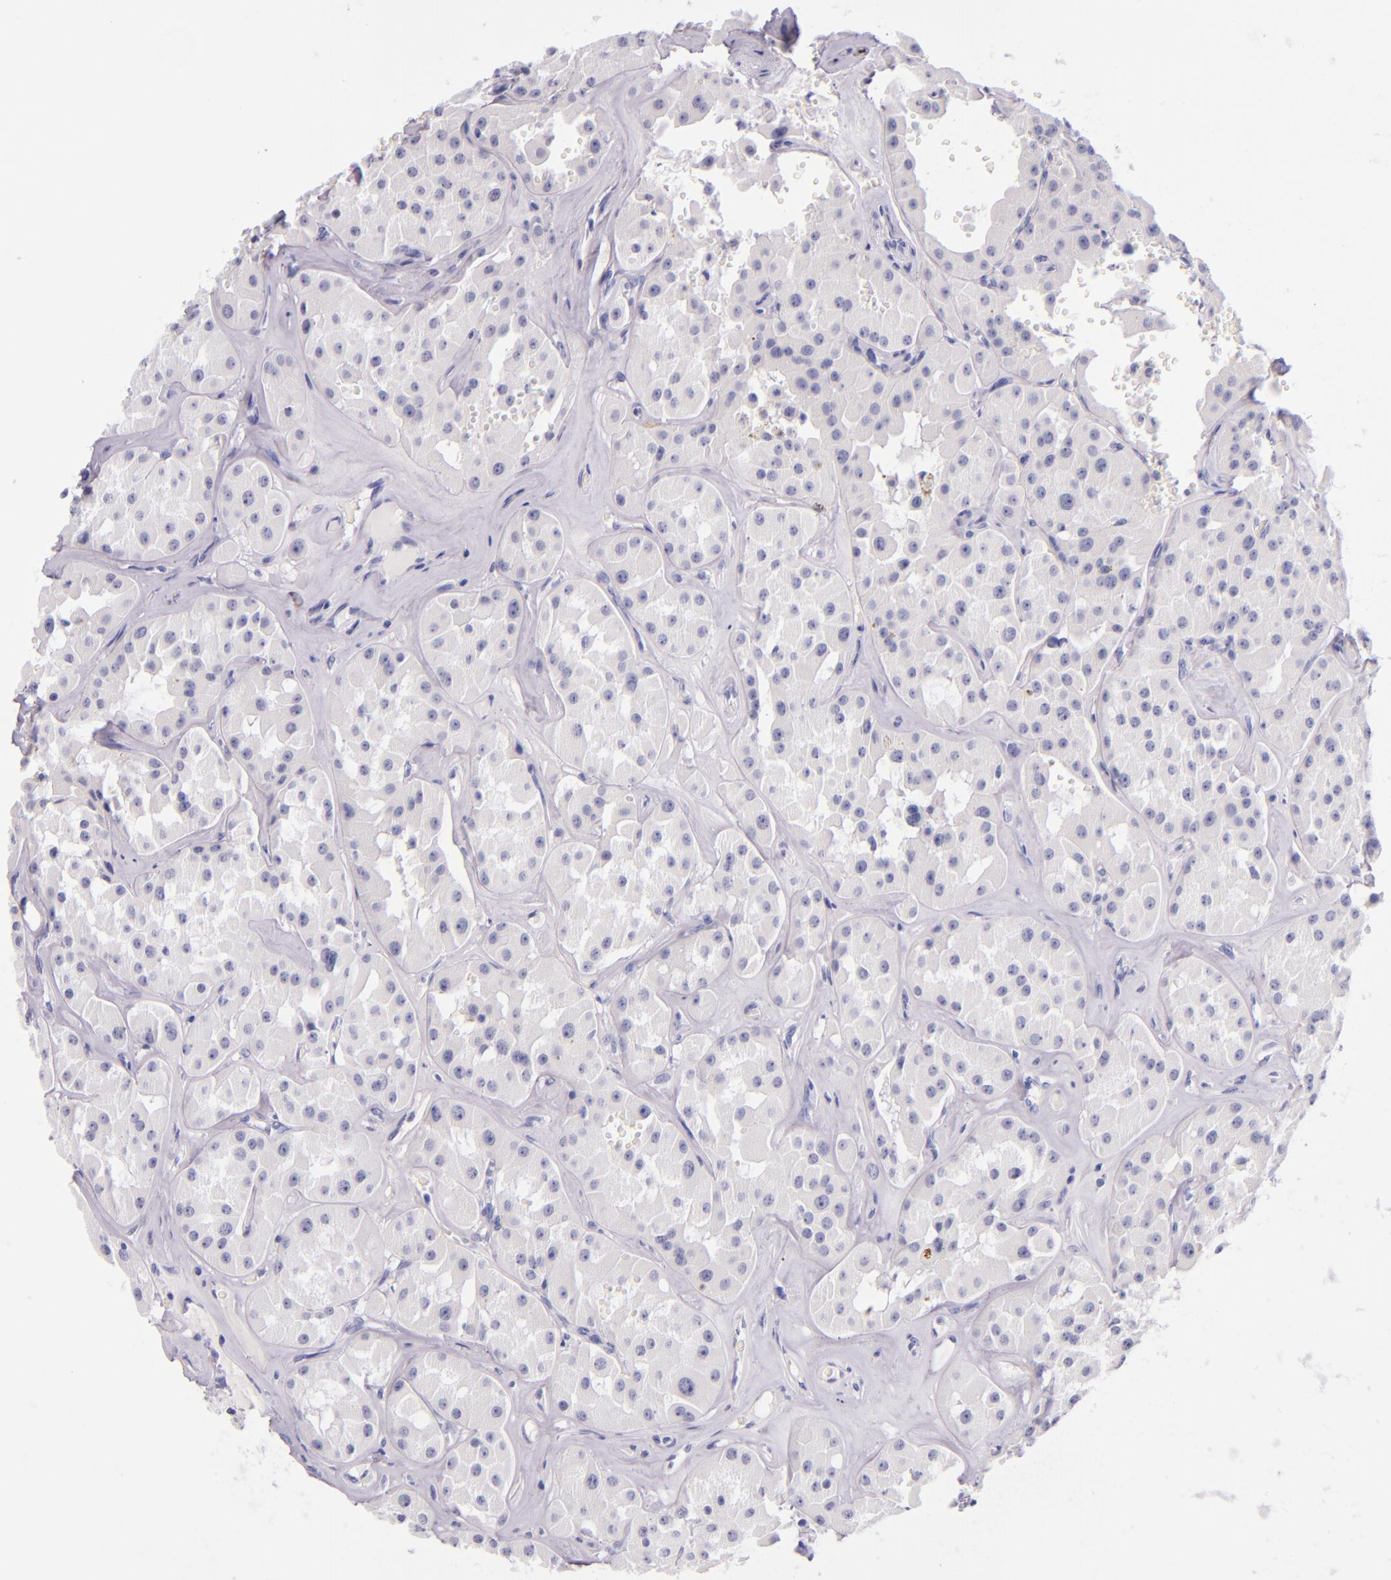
{"staining": {"intensity": "negative", "quantity": "none", "location": "none"}, "tissue": "renal cancer", "cell_type": "Tumor cells", "image_type": "cancer", "snomed": [{"axis": "morphology", "description": "Adenocarcinoma, uncertain malignant potential"}, {"axis": "topography", "description": "Kidney"}], "caption": "Tumor cells are negative for protein expression in human renal adenocarcinoma,  uncertain malignant potential.", "gene": "IRF4", "patient": {"sex": "male", "age": 63}}